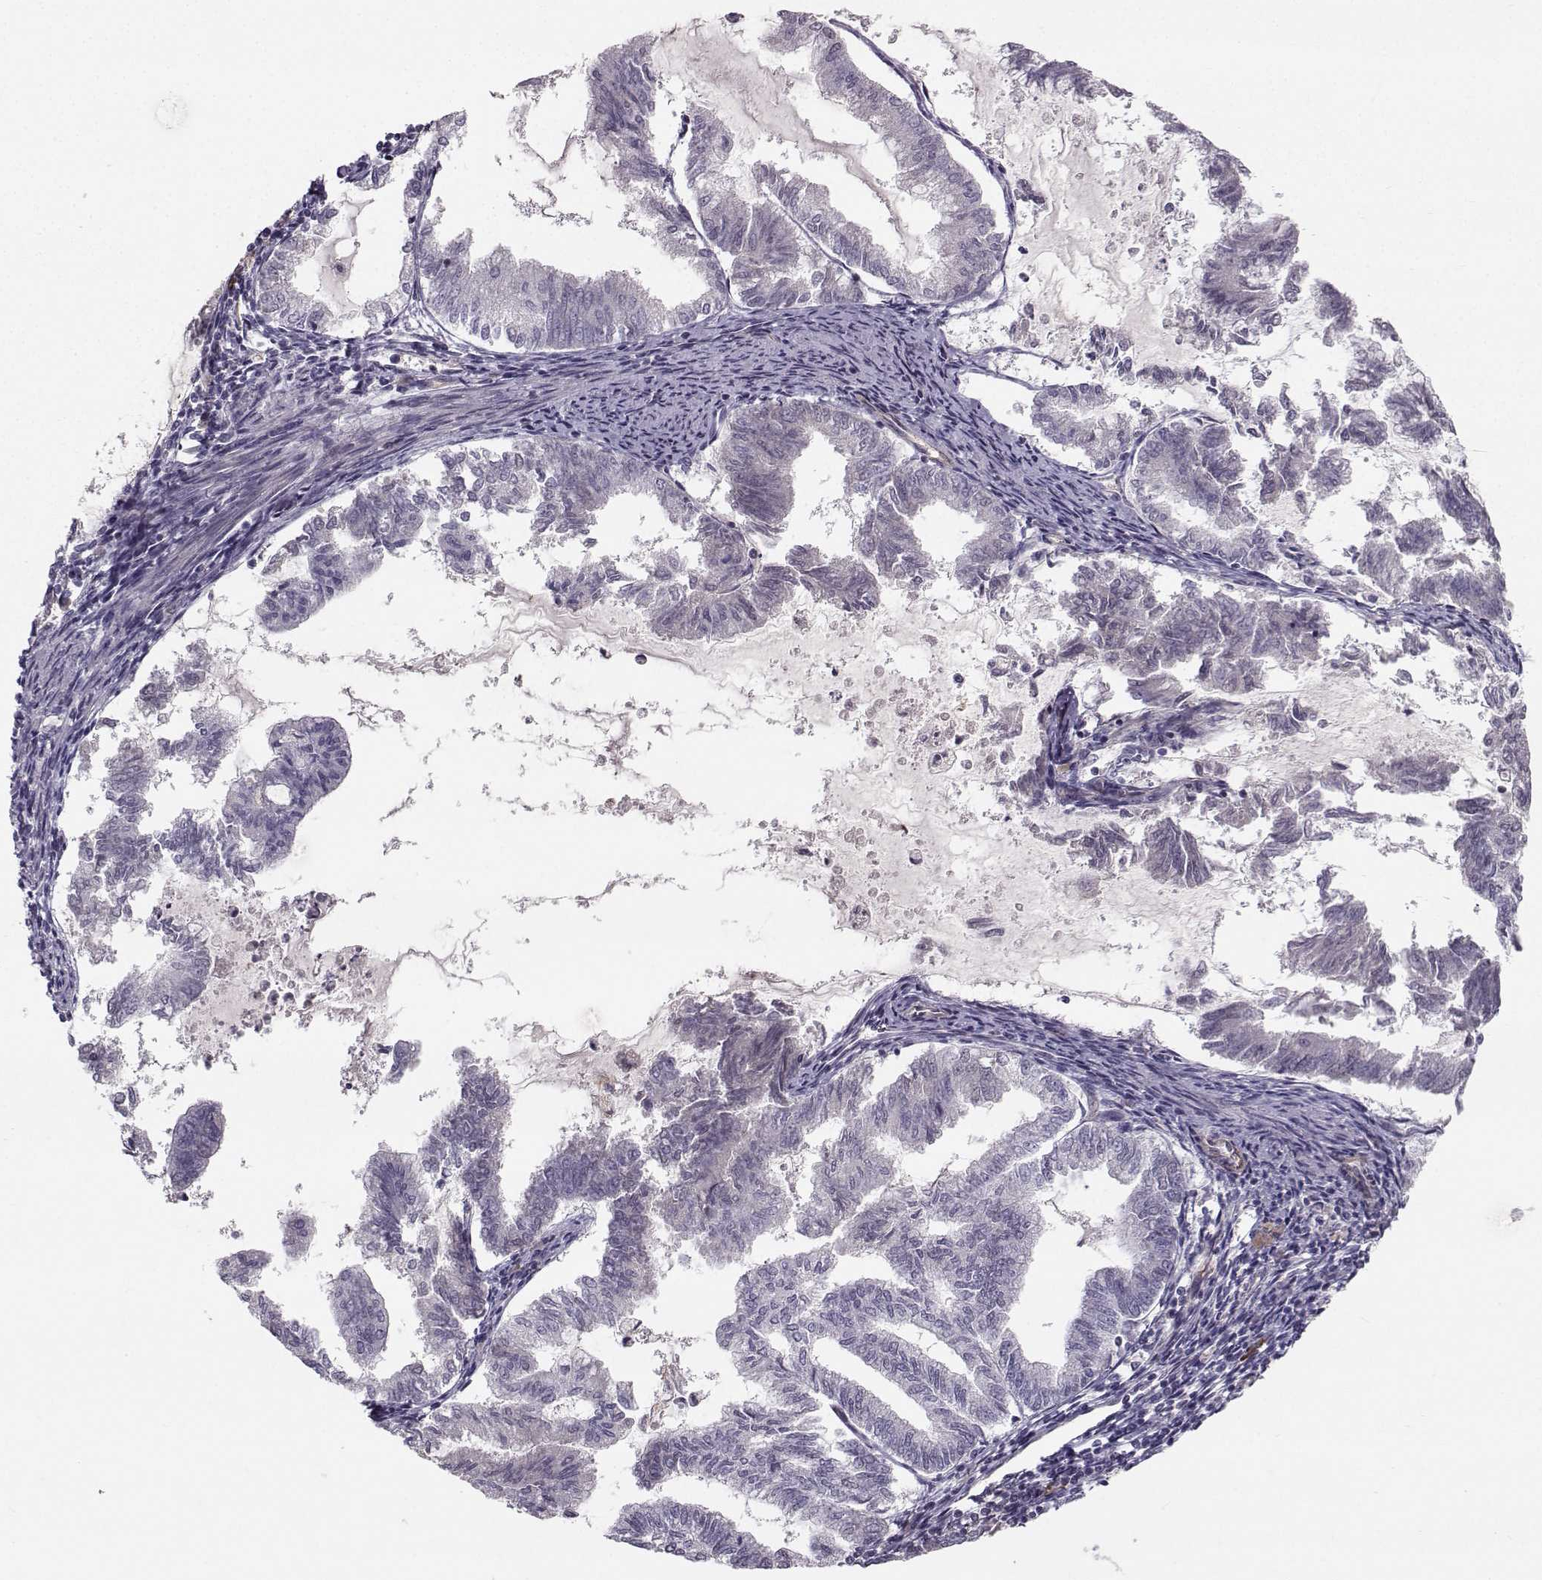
{"staining": {"intensity": "negative", "quantity": "none", "location": "none"}, "tissue": "endometrial cancer", "cell_type": "Tumor cells", "image_type": "cancer", "snomed": [{"axis": "morphology", "description": "Adenocarcinoma, NOS"}, {"axis": "topography", "description": "Endometrium"}], "caption": "The immunohistochemistry (IHC) histopathology image has no significant expression in tumor cells of endometrial adenocarcinoma tissue.", "gene": "OPRD1", "patient": {"sex": "female", "age": 79}}